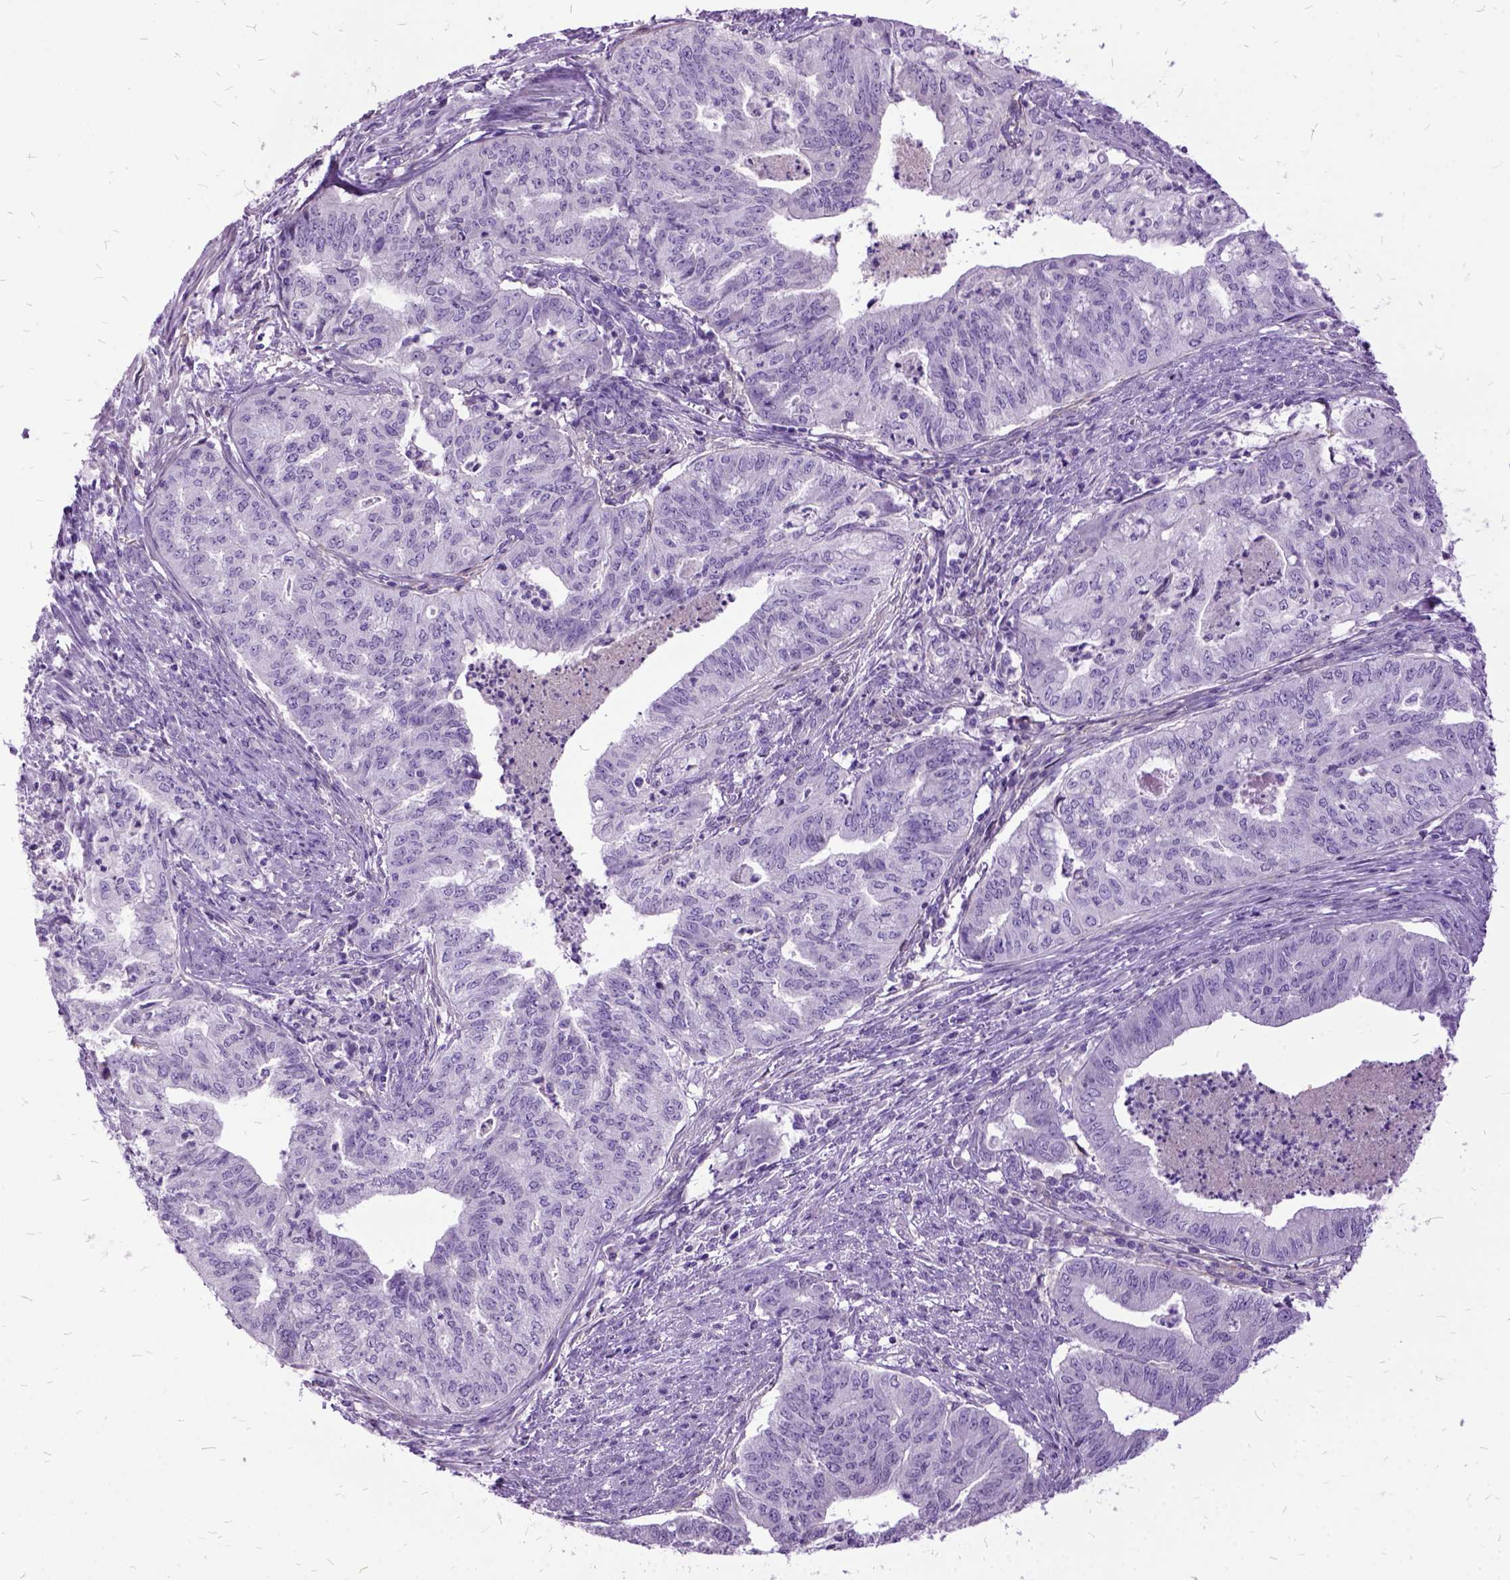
{"staining": {"intensity": "negative", "quantity": "none", "location": "none"}, "tissue": "endometrial cancer", "cell_type": "Tumor cells", "image_type": "cancer", "snomed": [{"axis": "morphology", "description": "Adenocarcinoma, NOS"}, {"axis": "topography", "description": "Endometrium"}], "caption": "A high-resolution photomicrograph shows immunohistochemistry staining of endometrial adenocarcinoma, which exhibits no significant expression in tumor cells.", "gene": "MME", "patient": {"sex": "female", "age": 79}}